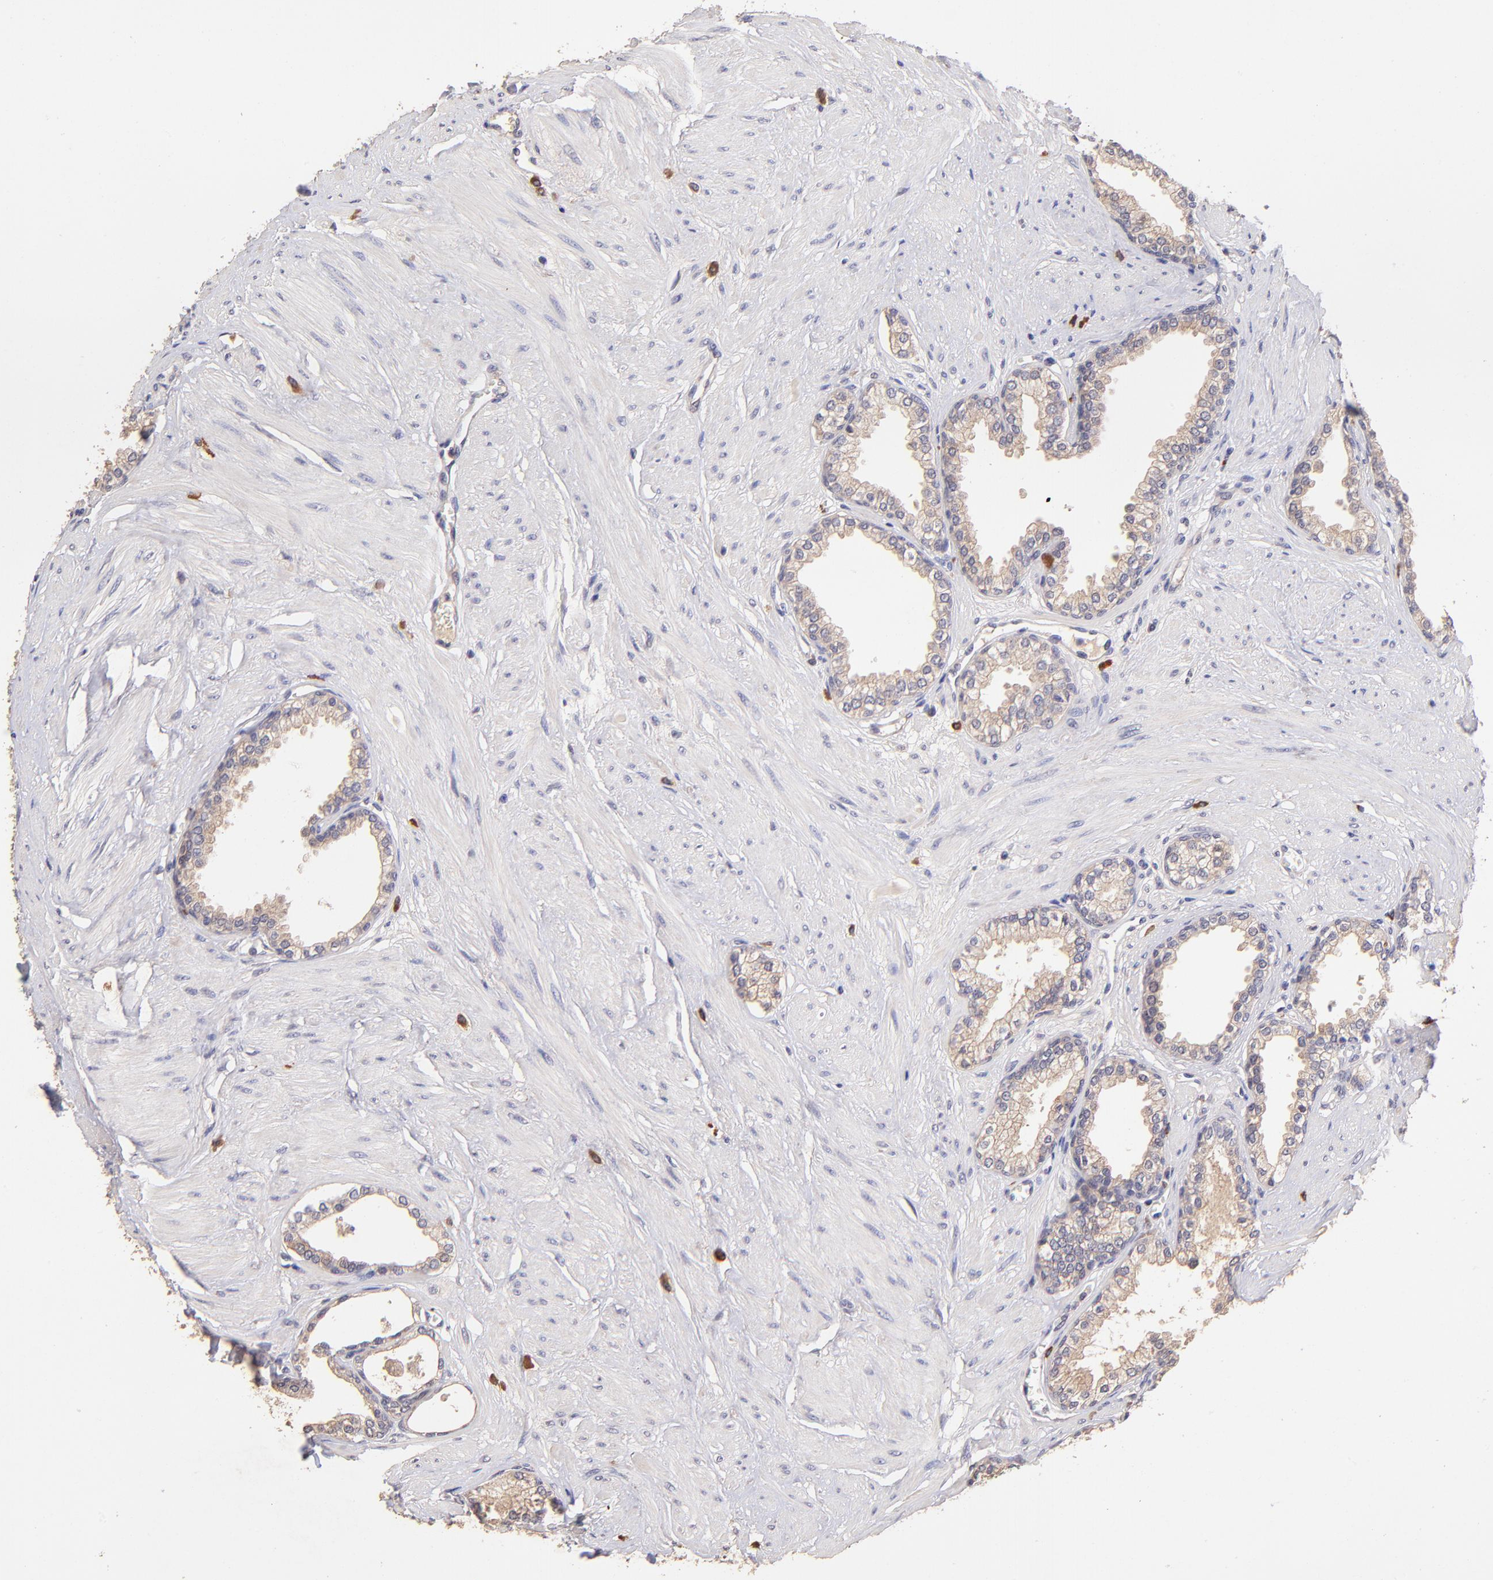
{"staining": {"intensity": "weak", "quantity": ">75%", "location": "cytoplasmic/membranous"}, "tissue": "prostate", "cell_type": "Glandular cells", "image_type": "normal", "snomed": [{"axis": "morphology", "description": "Normal tissue, NOS"}, {"axis": "topography", "description": "Prostate"}], "caption": "Protein staining by immunohistochemistry (IHC) reveals weak cytoplasmic/membranous expression in about >75% of glandular cells in normal prostate. The staining was performed using DAB to visualize the protein expression in brown, while the nuclei were stained in blue with hematoxylin (Magnification: 20x).", "gene": "RNASEL", "patient": {"sex": "male", "age": 64}}